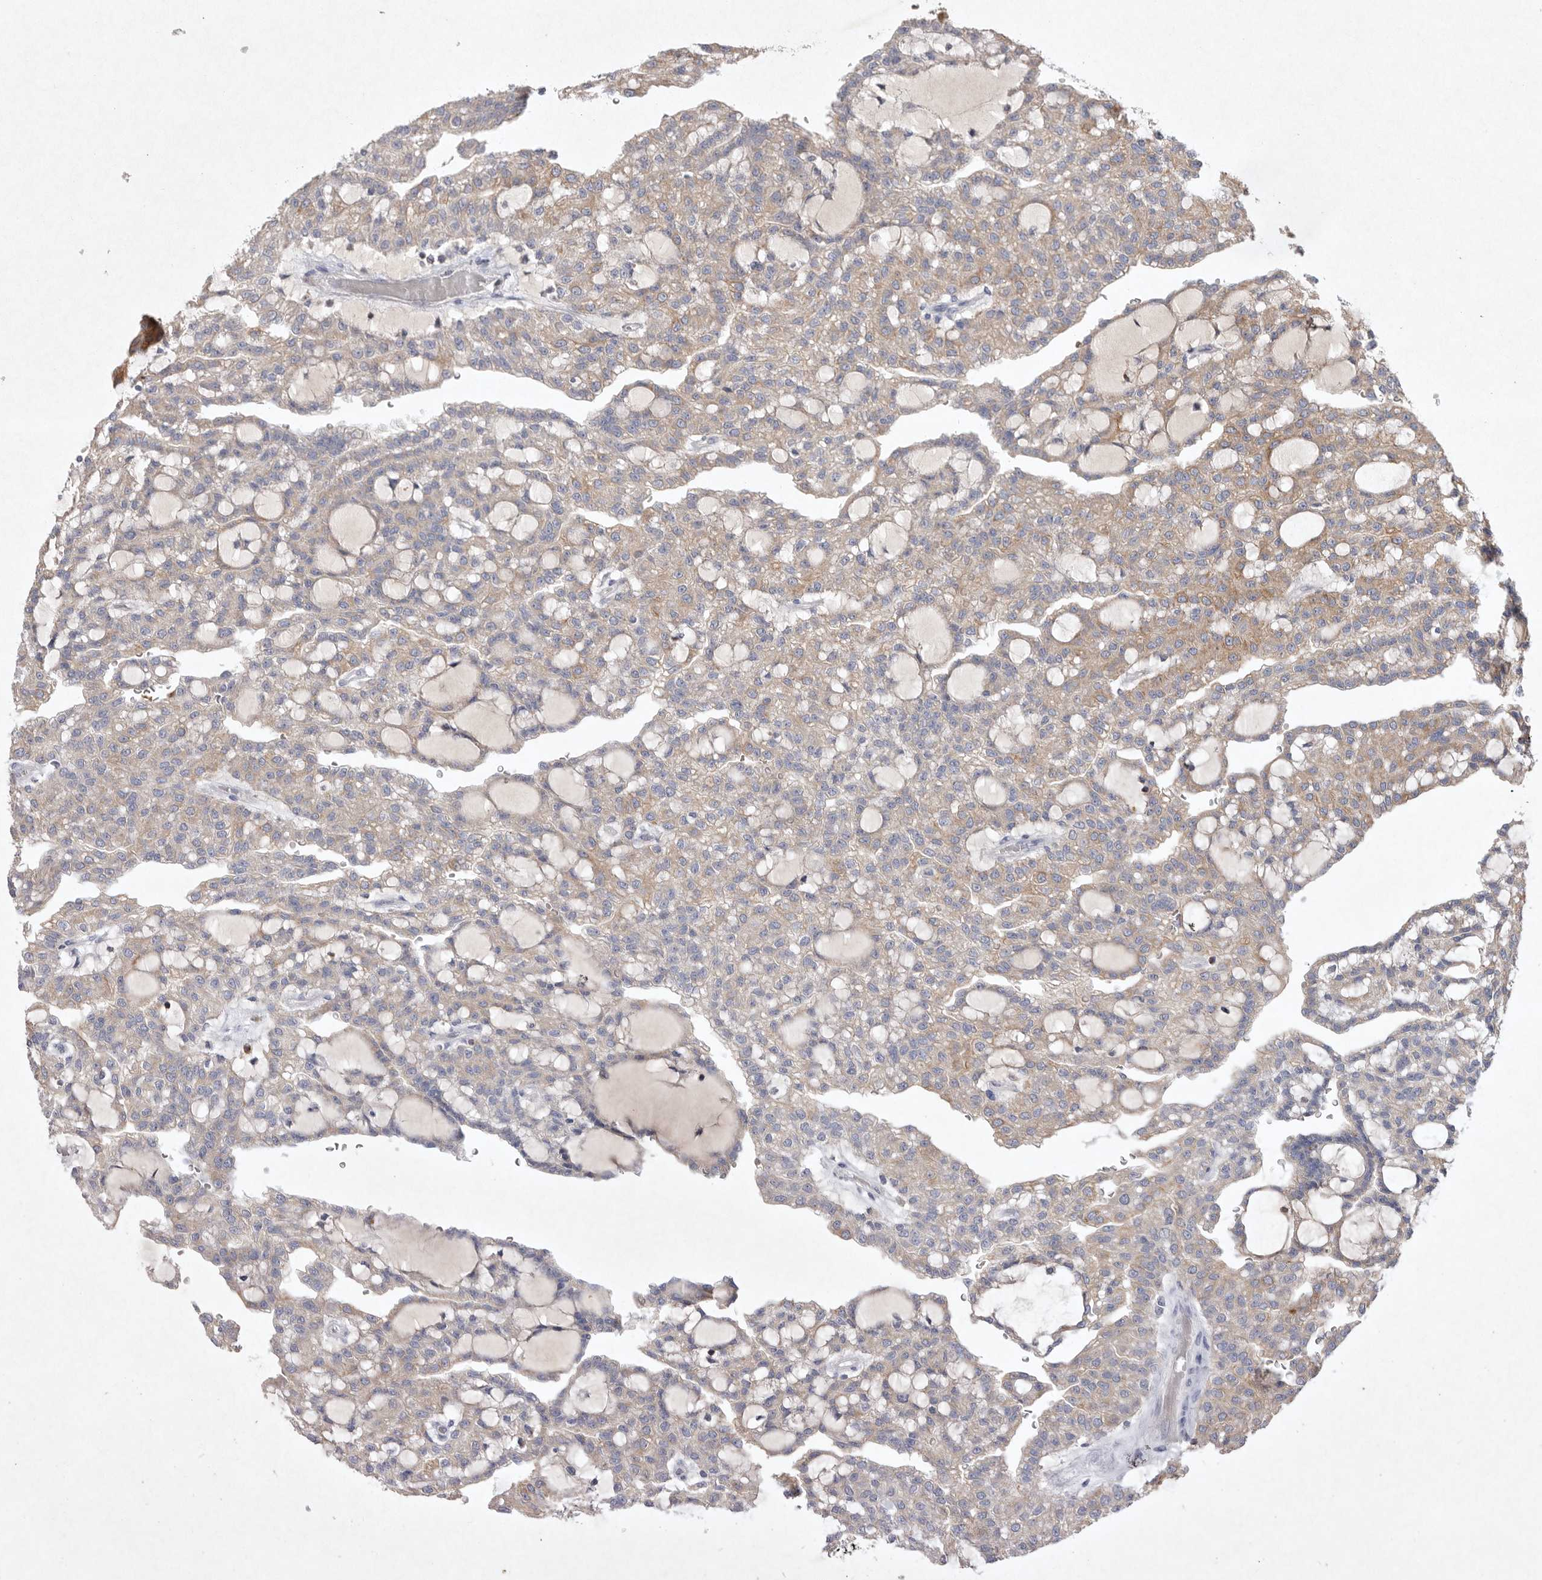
{"staining": {"intensity": "weak", "quantity": "25%-75%", "location": "cytoplasmic/membranous"}, "tissue": "renal cancer", "cell_type": "Tumor cells", "image_type": "cancer", "snomed": [{"axis": "morphology", "description": "Adenocarcinoma, NOS"}, {"axis": "topography", "description": "Kidney"}], "caption": "Weak cytoplasmic/membranous protein staining is identified in approximately 25%-75% of tumor cells in renal cancer (adenocarcinoma).", "gene": "TNFSF14", "patient": {"sex": "male", "age": 63}}